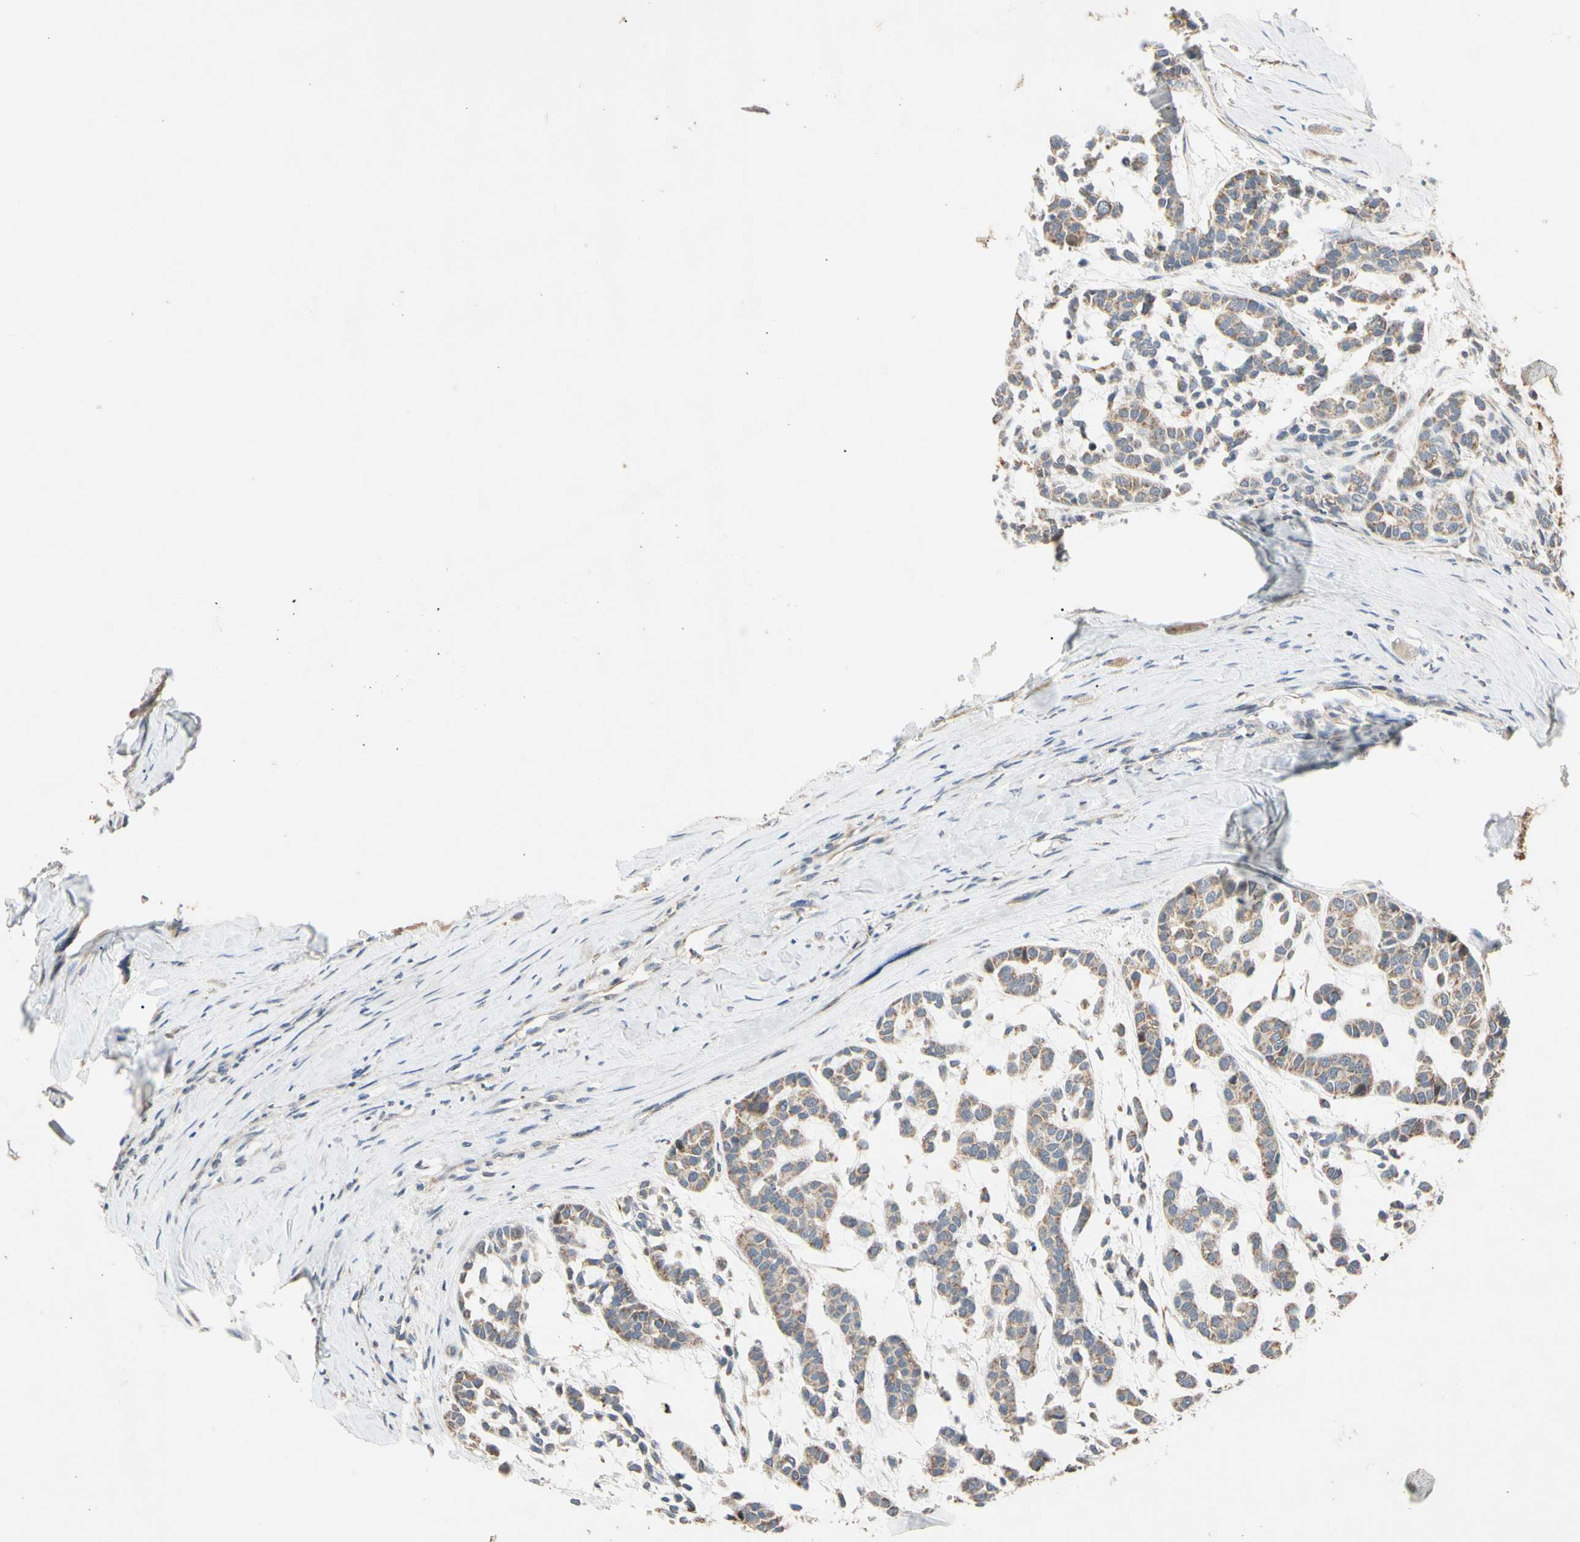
{"staining": {"intensity": "weak", "quantity": ">75%", "location": "cytoplasmic/membranous"}, "tissue": "head and neck cancer", "cell_type": "Tumor cells", "image_type": "cancer", "snomed": [{"axis": "morphology", "description": "Adenocarcinoma, NOS"}, {"axis": "morphology", "description": "Adenoma, NOS"}, {"axis": "topography", "description": "Head-Neck"}], "caption": "The photomicrograph shows immunohistochemical staining of head and neck adenocarcinoma. There is weak cytoplasmic/membranous staining is present in about >75% of tumor cells. (brown staining indicates protein expression, while blue staining denotes nuclei).", "gene": "GPD2", "patient": {"sex": "female", "age": 55}}